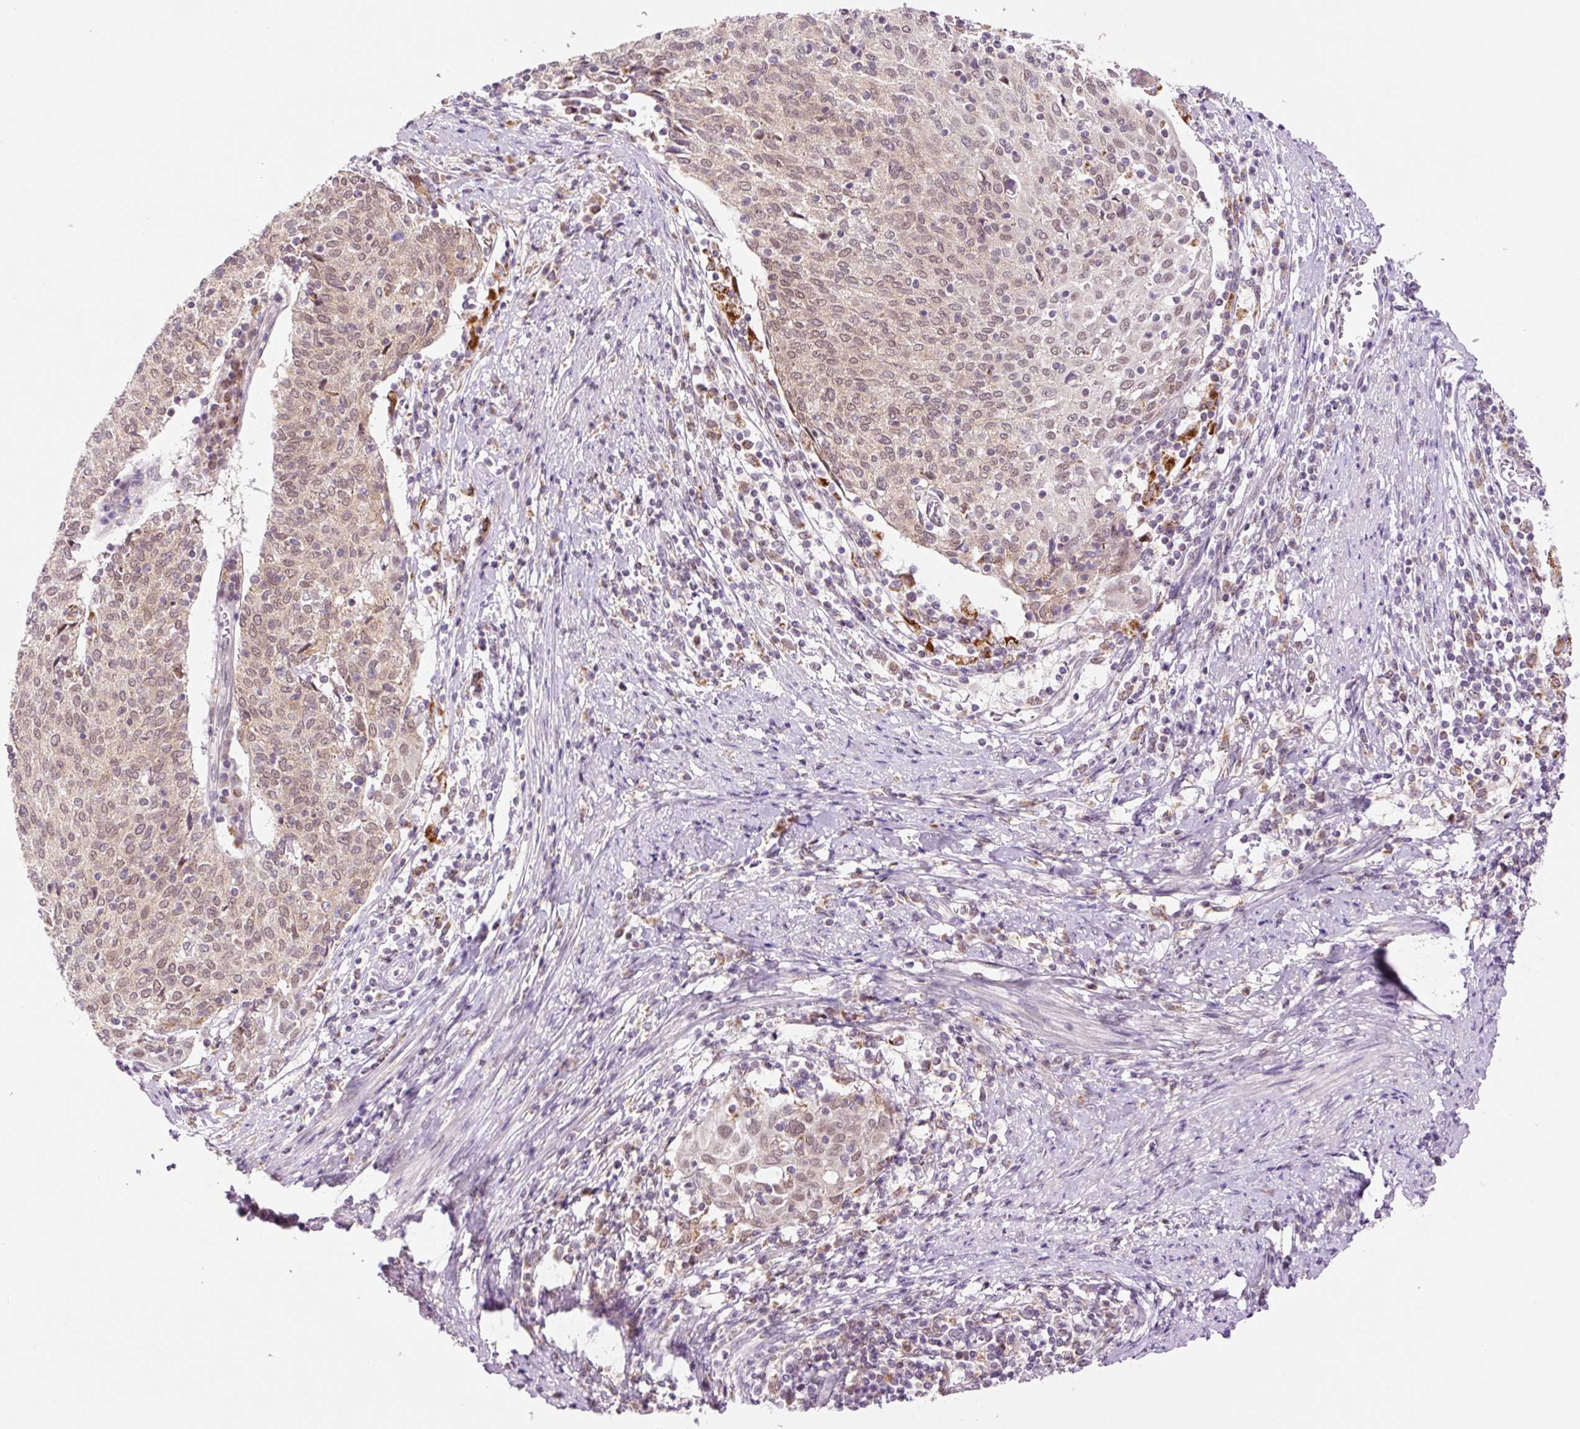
{"staining": {"intensity": "weak", "quantity": "25%-75%", "location": "cytoplasmic/membranous,nuclear"}, "tissue": "cervical cancer", "cell_type": "Tumor cells", "image_type": "cancer", "snomed": [{"axis": "morphology", "description": "Squamous cell carcinoma, NOS"}, {"axis": "topography", "description": "Cervix"}], "caption": "Cervical cancer (squamous cell carcinoma) tissue exhibits weak cytoplasmic/membranous and nuclear expression in approximately 25%-75% of tumor cells, visualized by immunohistochemistry. (IHC, brightfield microscopy, high magnification).", "gene": "PCK2", "patient": {"sex": "female", "age": 52}}